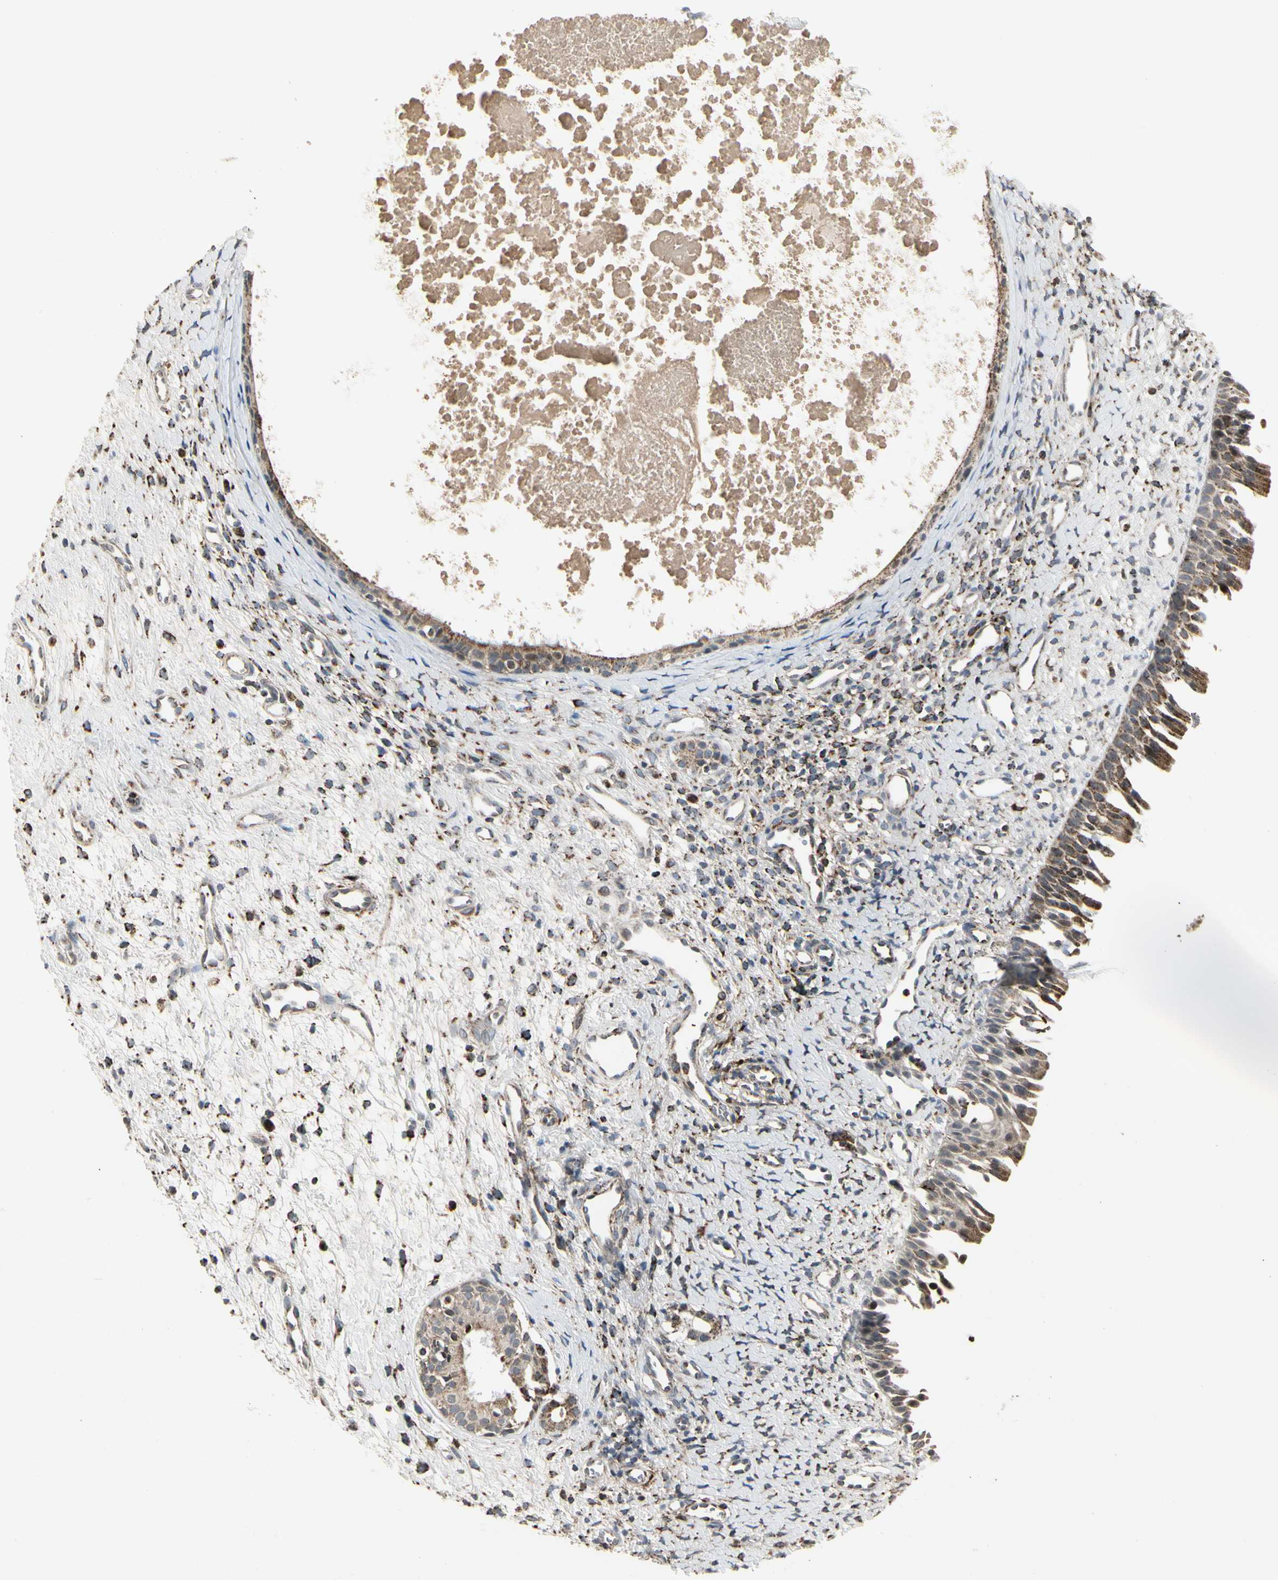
{"staining": {"intensity": "moderate", "quantity": ">75%", "location": "cytoplasmic/membranous"}, "tissue": "nasopharynx", "cell_type": "Respiratory epithelial cells", "image_type": "normal", "snomed": [{"axis": "morphology", "description": "Normal tissue, NOS"}, {"axis": "topography", "description": "Nasopharynx"}], "caption": "Immunohistochemical staining of normal nasopharynx shows medium levels of moderate cytoplasmic/membranous staining in about >75% of respiratory epithelial cells.", "gene": "TMEM176A", "patient": {"sex": "male", "age": 22}}